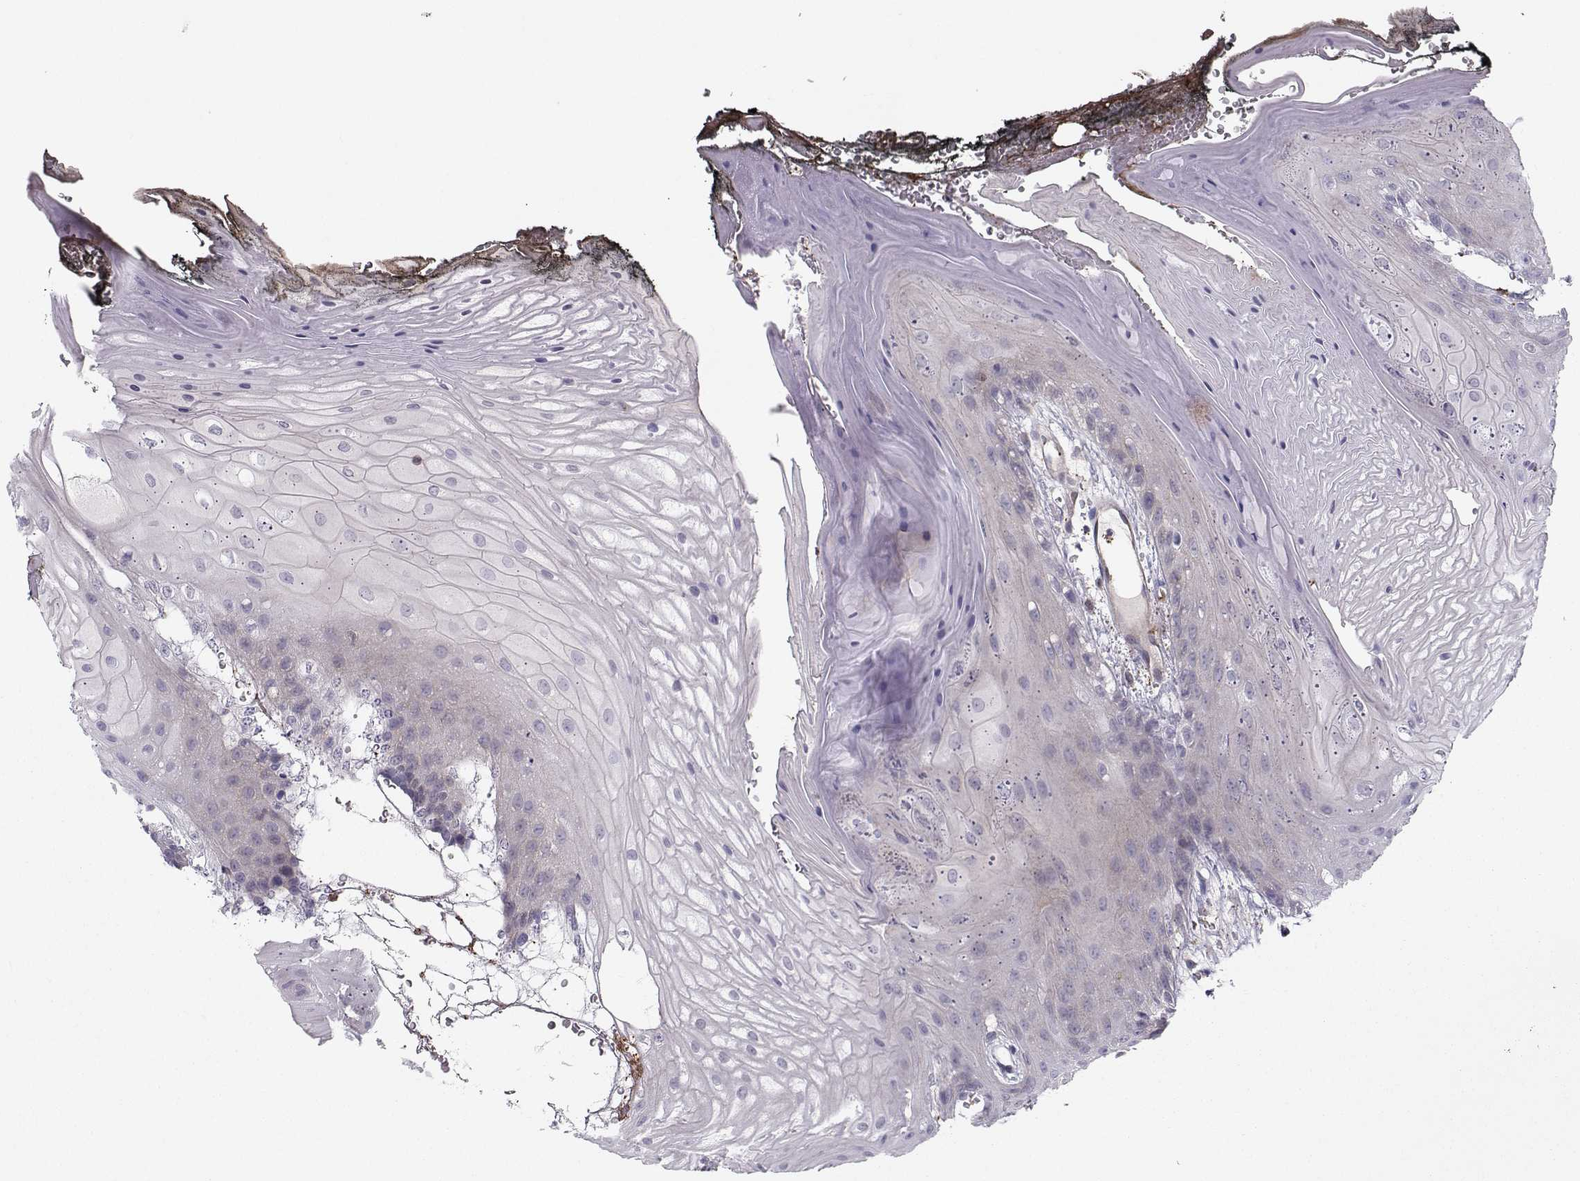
{"staining": {"intensity": "negative", "quantity": "none", "location": "none"}, "tissue": "oral mucosa", "cell_type": "Squamous epithelial cells", "image_type": "normal", "snomed": [{"axis": "morphology", "description": "Normal tissue, NOS"}, {"axis": "morphology", "description": "Squamous cell carcinoma, NOS"}, {"axis": "topography", "description": "Oral tissue"}, {"axis": "topography", "description": "Head-Neck"}], "caption": "This is an immunohistochemistry (IHC) image of normal oral mucosa. There is no positivity in squamous epithelial cells.", "gene": "ASB16", "patient": {"sex": "male", "age": 65}}